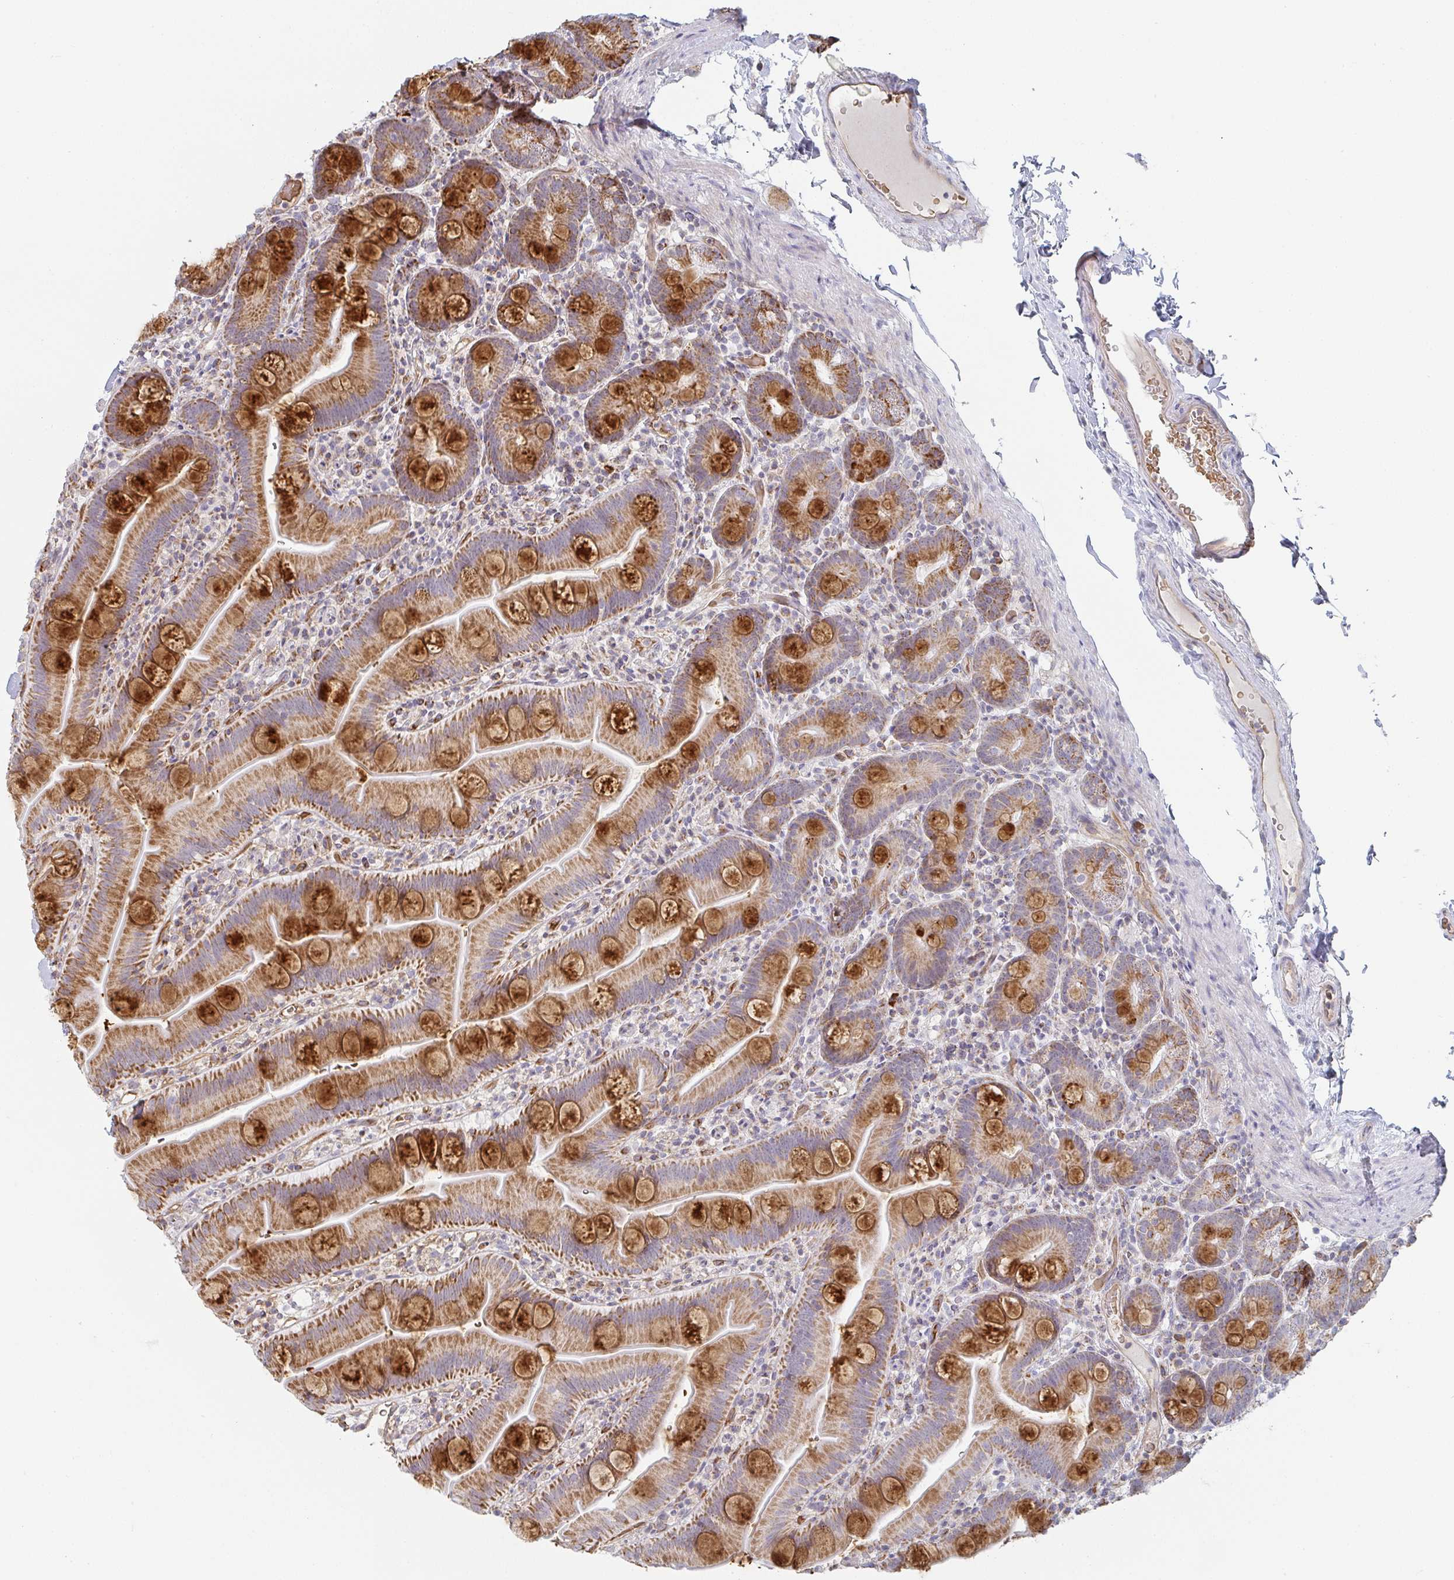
{"staining": {"intensity": "strong", "quantity": ">75%", "location": "cytoplasmic/membranous"}, "tissue": "small intestine", "cell_type": "Glandular cells", "image_type": "normal", "snomed": [{"axis": "morphology", "description": "Normal tissue, NOS"}, {"axis": "topography", "description": "Small intestine"}], "caption": "Protein expression analysis of normal small intestine reveals strong cytoplasmic/membranous staining in approximately >75% of glandular cells. The staining was performed using DAB to visualize the protein expression in brown, while the nuclei were stained in blue with hematoxylin (Magnification: 20x).", "gene": "ZNF526", "patient": {"sex": "female", "age": 68}}